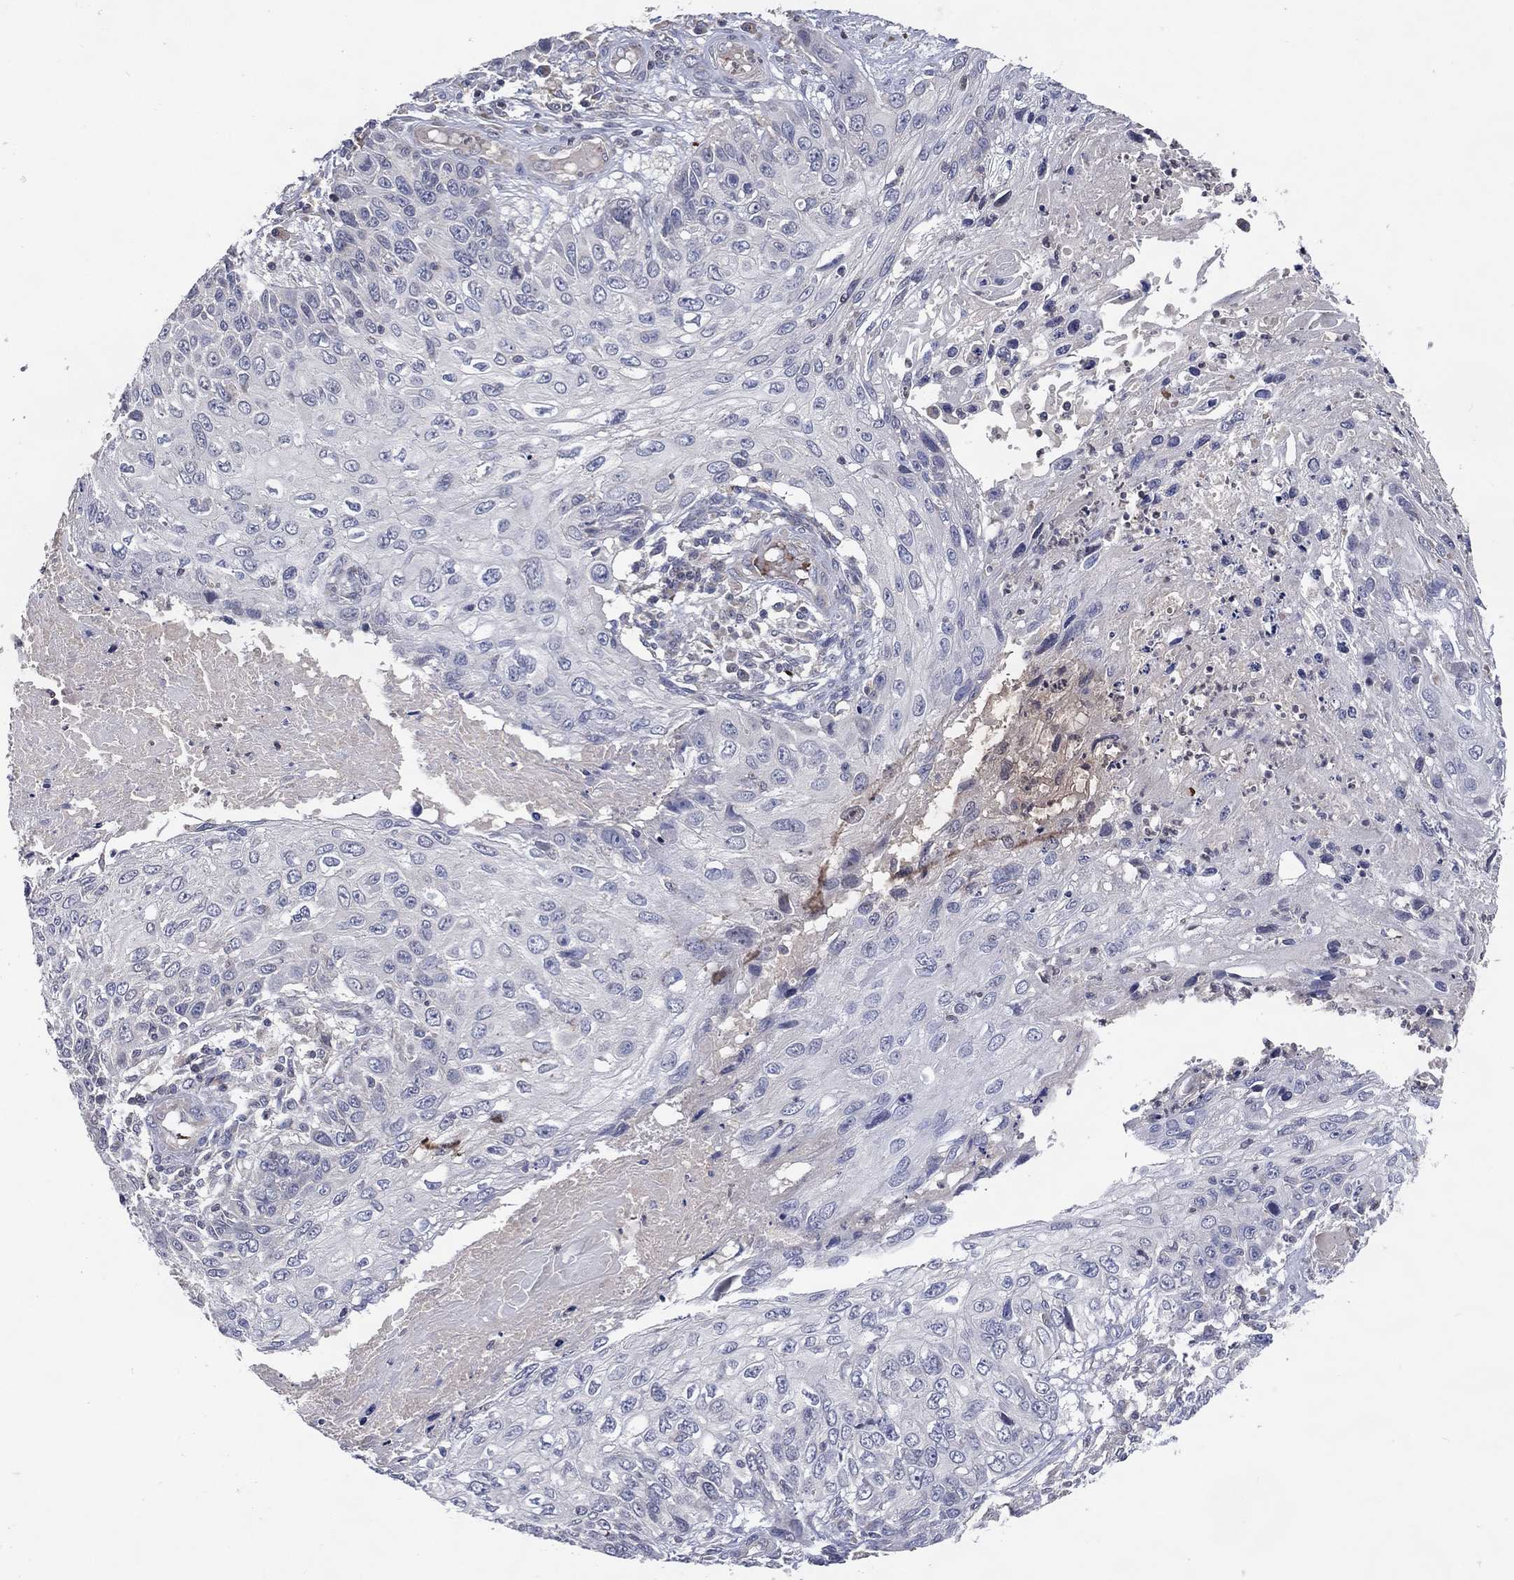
{"staining": {"intensity": "negative", "quantity": "none", "location": "none"}, "tissue": "skin cancer", "cell_type": "Tumor cells", "image_type": "cancer", "snomed": [{"axis": "morphology", "description": "Squamous cell carcinoma, NOS"}, {"axis": "topography", "description": "Skin"}], "caption": "Immunohistochemistry photomicrograph of squamous cell carcinoma (skin) stained for a protein (brown), which exhibits no staining in tumor cells. The staining is performed using DAB brown chromogen with nuclei counter-stained in using hematoxylin.", "gene": "DNAH7", "patient": {"sex": "male", "age": 92}}